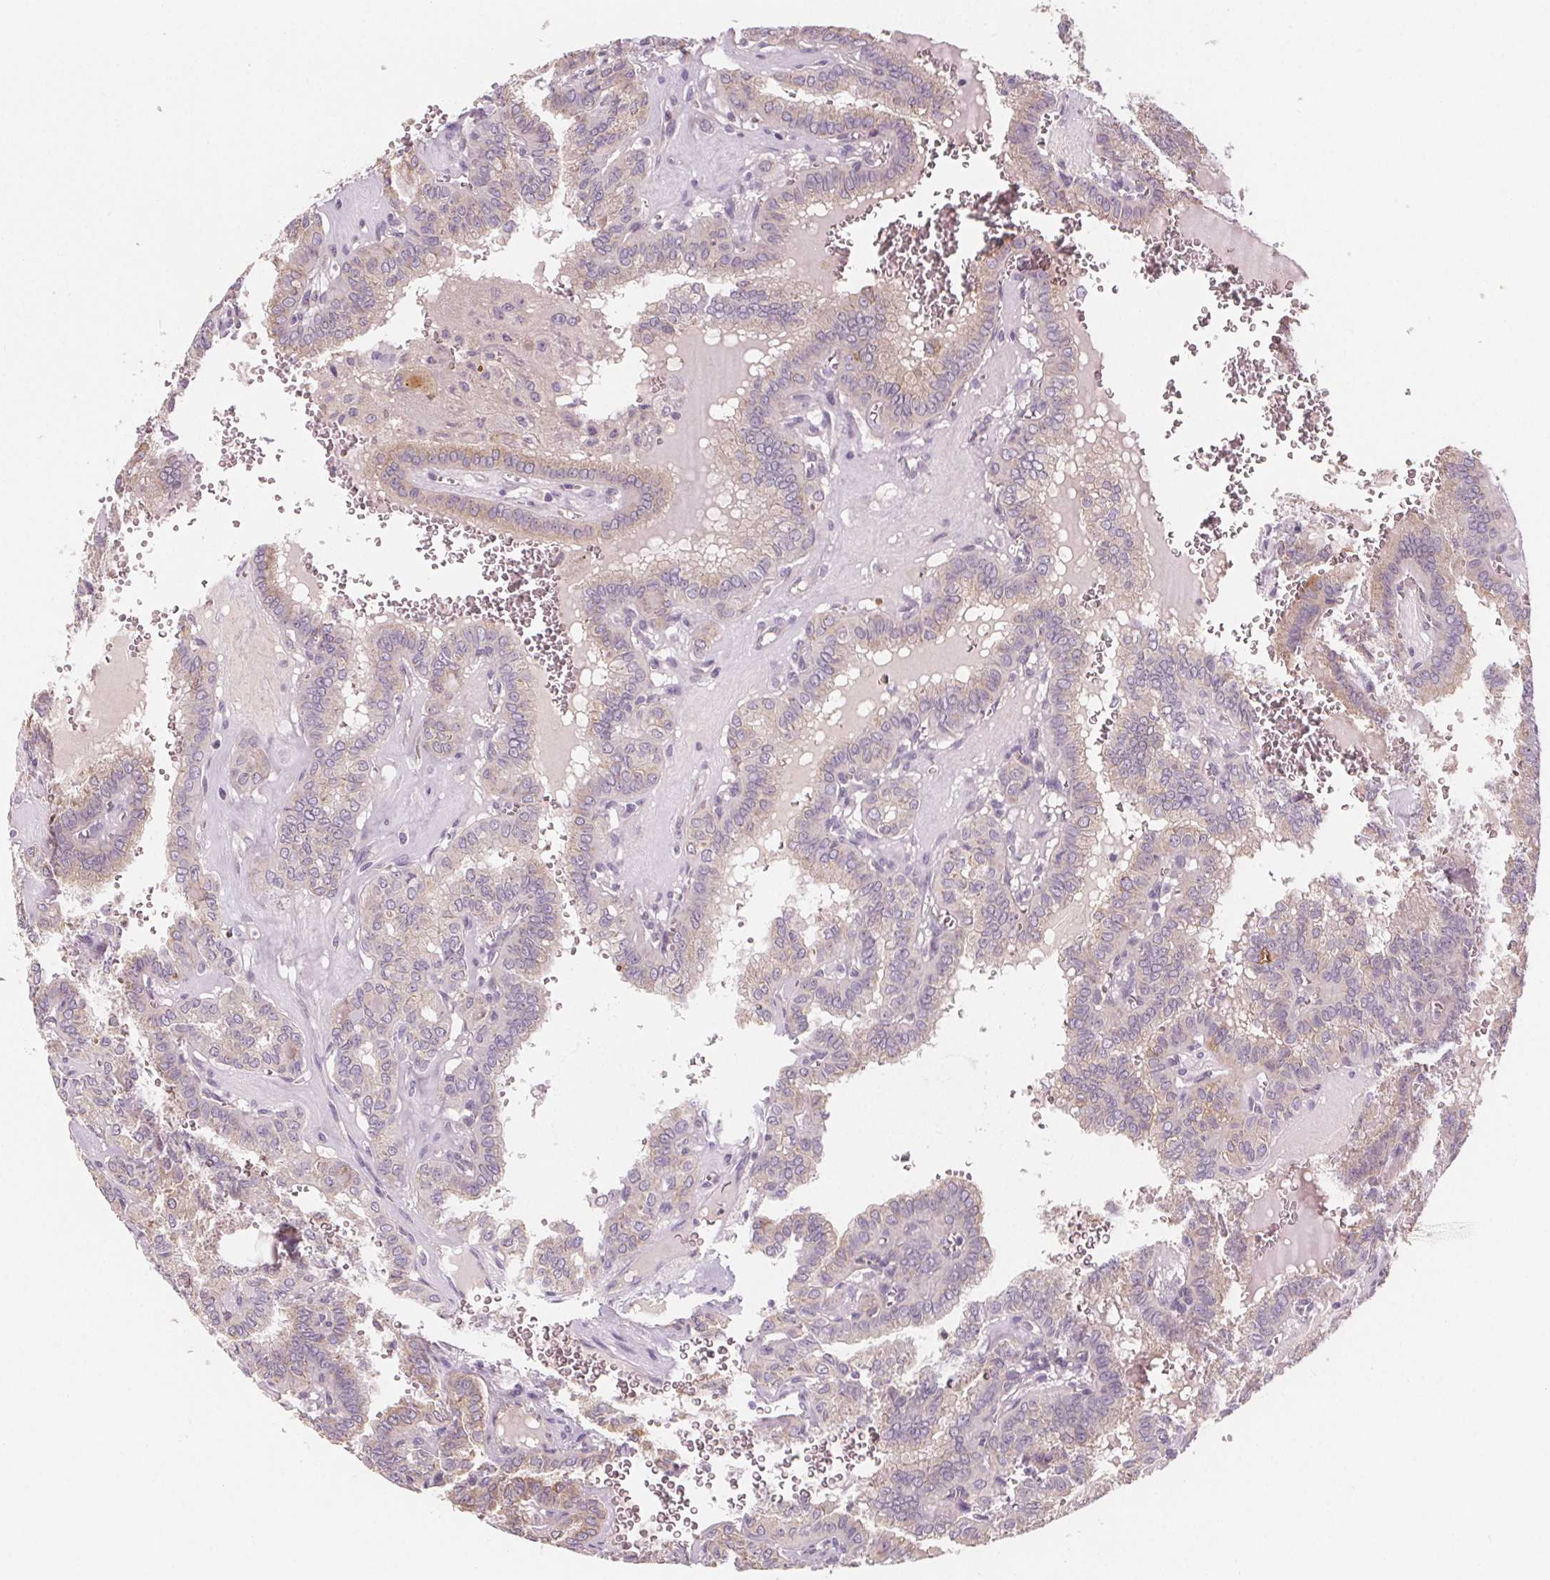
{"staining": {"intensity": "weak", "quantity": "<25%", "location": "cytoplasmic/membranous"}, "tissue": "thyroid cancer", "cell_type": "Tumor cells", "image_type": "cancer", "snomed": [{"axis": "morphology", "description": "Papillary adenocarcinoma, NOS"}, {"axis": "topography", "description": "Thyroid gland"}], "caption": "DAB (3,3'-diaminobenzidine) immunohistochemical staining of thyroid papillary adenocarcinoma reveals no significant positivity in tumor cells.", "gene": "TMEM80", "patient": {"sex": "female", "age": 41}}